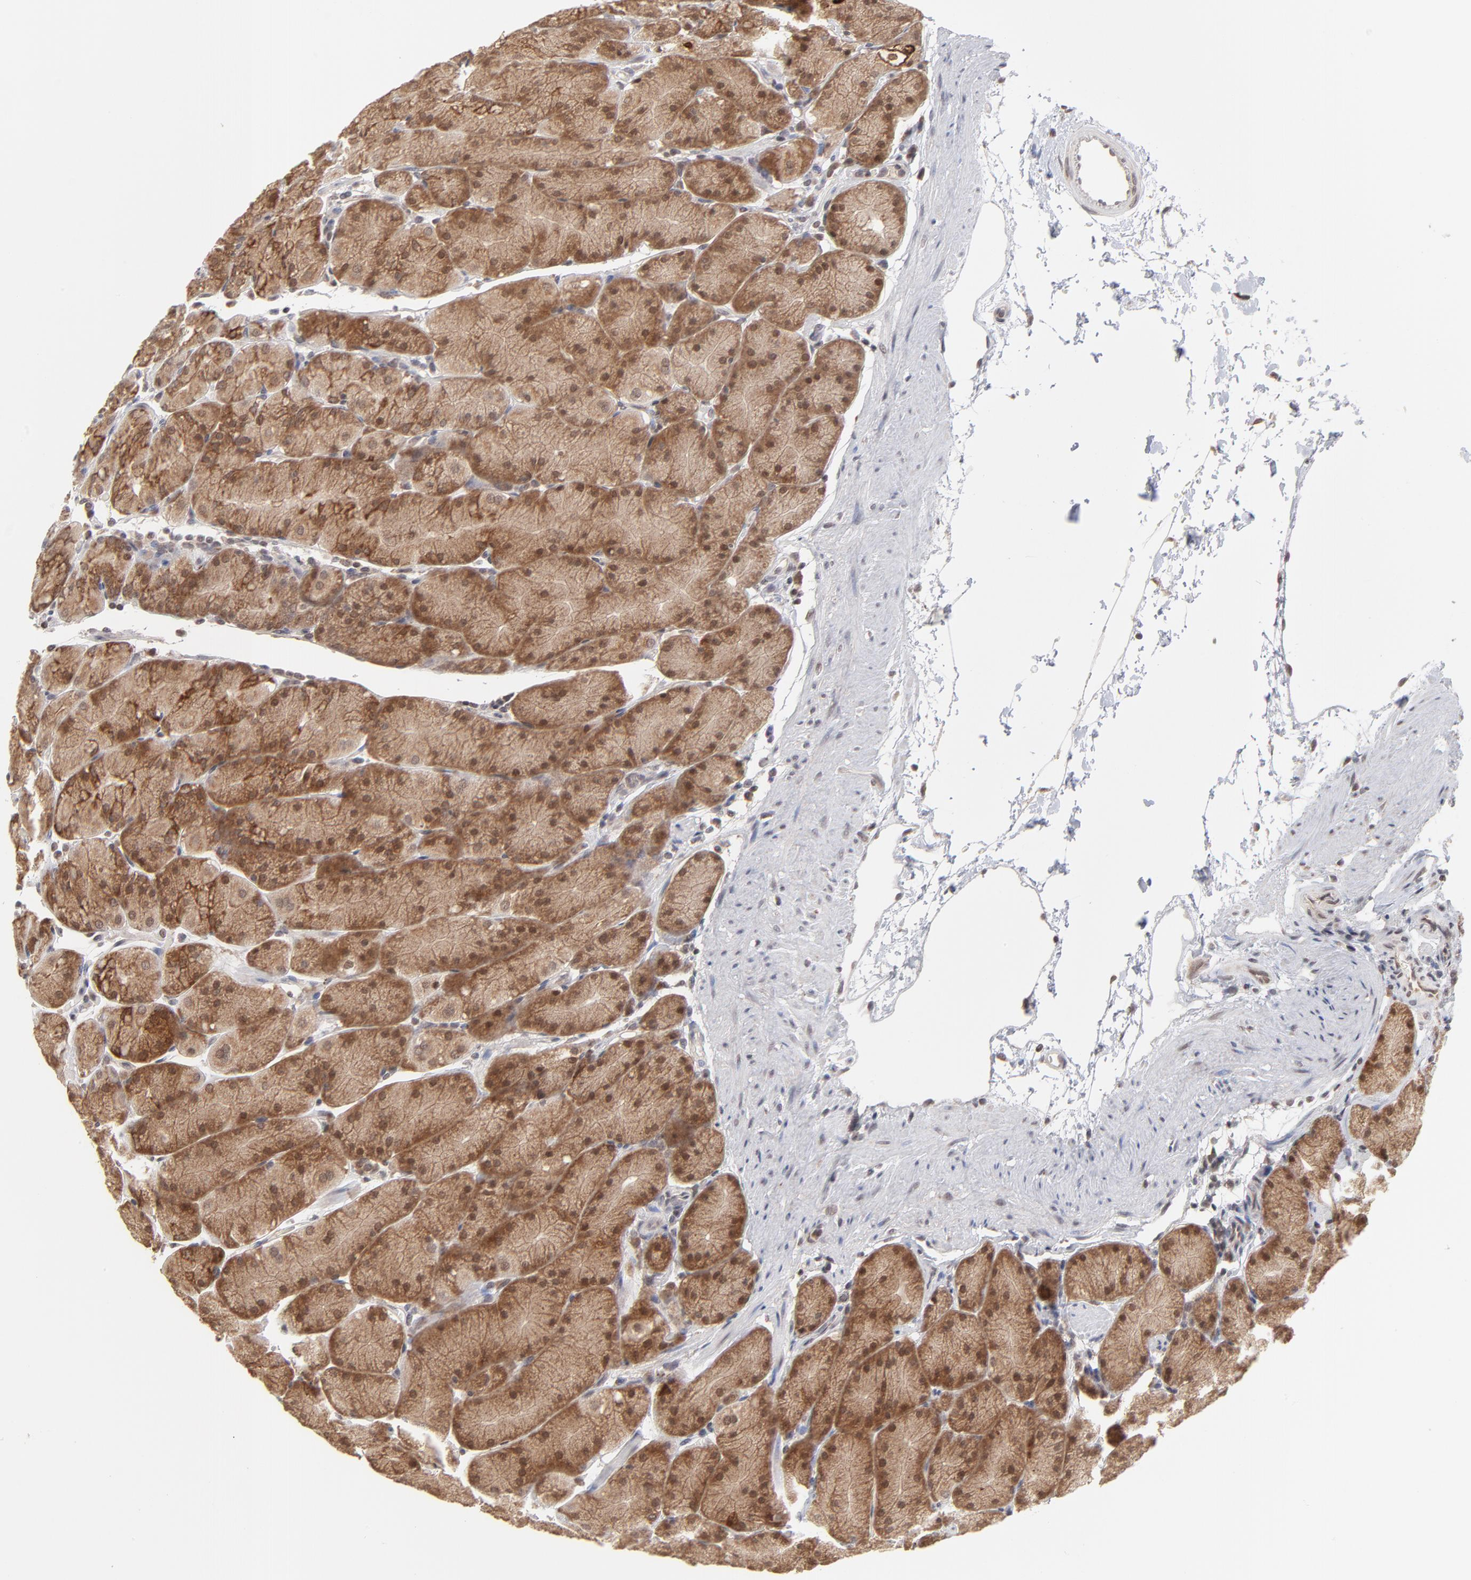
{"staining": {"intensity": "moderate", "quantity": ">75%", "location": "cytoplasmic/membranous,nuclear"}, "tissue": "stomach", "cell_type": "Glandular cells", "image_type": "normal", "snomed": [{"axis": "morphology", "description": "Normal tissue, NOS"}, {"axis": "topography", "description": "Stomach, upper"}, {"axis": "topography", "description": "Stomach"}], "caption": "A photomicrograph of stomach stained for a protein shows moderate cytoplasmic/membranous,nuclear brown staining in glandular cells. (Stains: DAB in brown, nuclei in blue, Microscopy: brightfield microscopy at high magnification).", "gene": "ARIH1", "patient": {"sex": "male", "age": 76}}